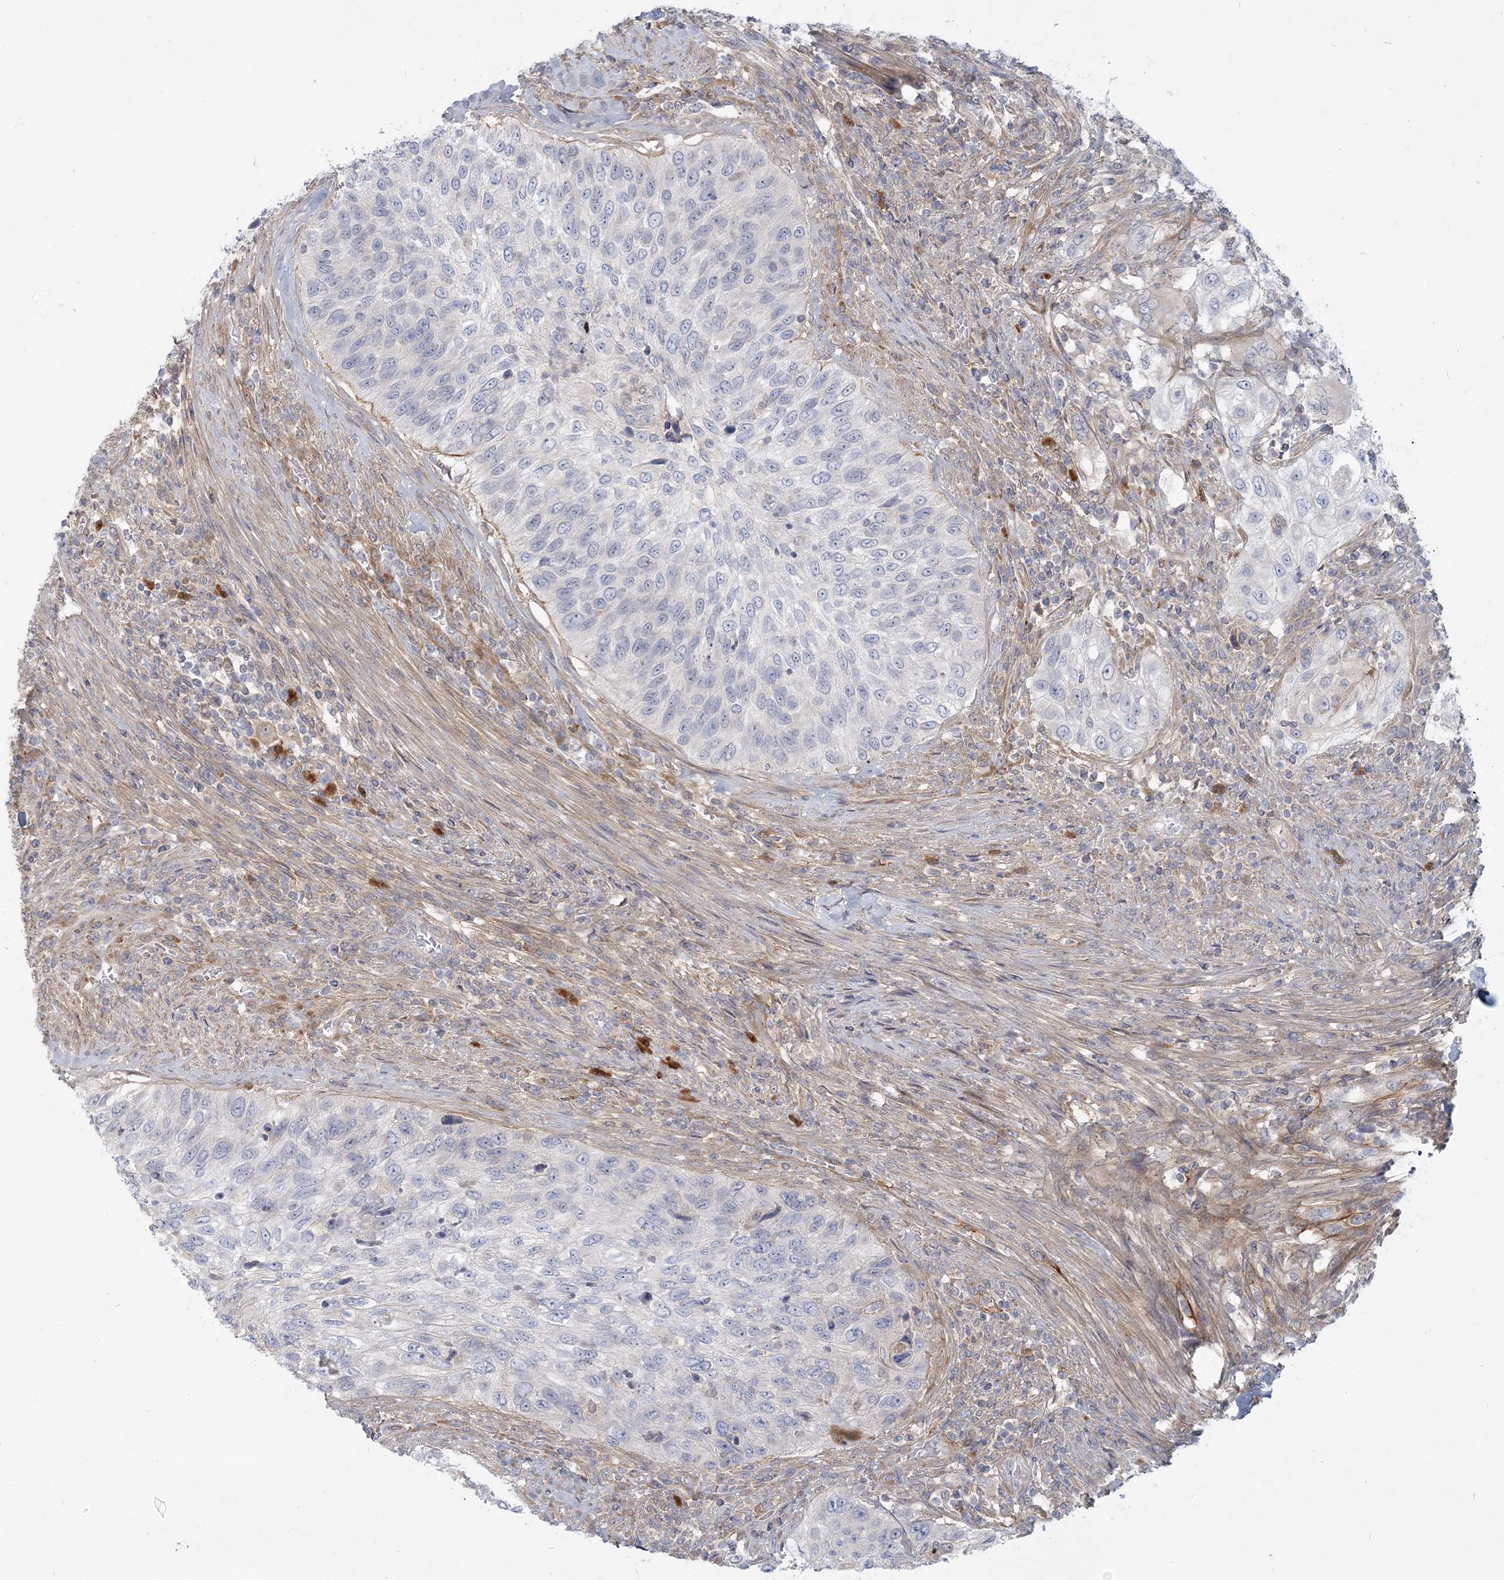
{"staining": {"intensity": "negative", "quantity": "none", "location": "none"}, "tissue": "urothelial cancer", "cell_type": "Tumor cells", "image_type": "cancer", "snomed": [{"axis": "morphology", "description": "Urothelial carcinoma, High grade"}, {"axis": "topography", "description": "Urinary bladder"}], "caption": "DAB immunohistochemical staining of urothelial cancer displays no significant staining in tumor cells.", "gene": "GMPPA", "patient": {"sex": "female", "age": 60}}